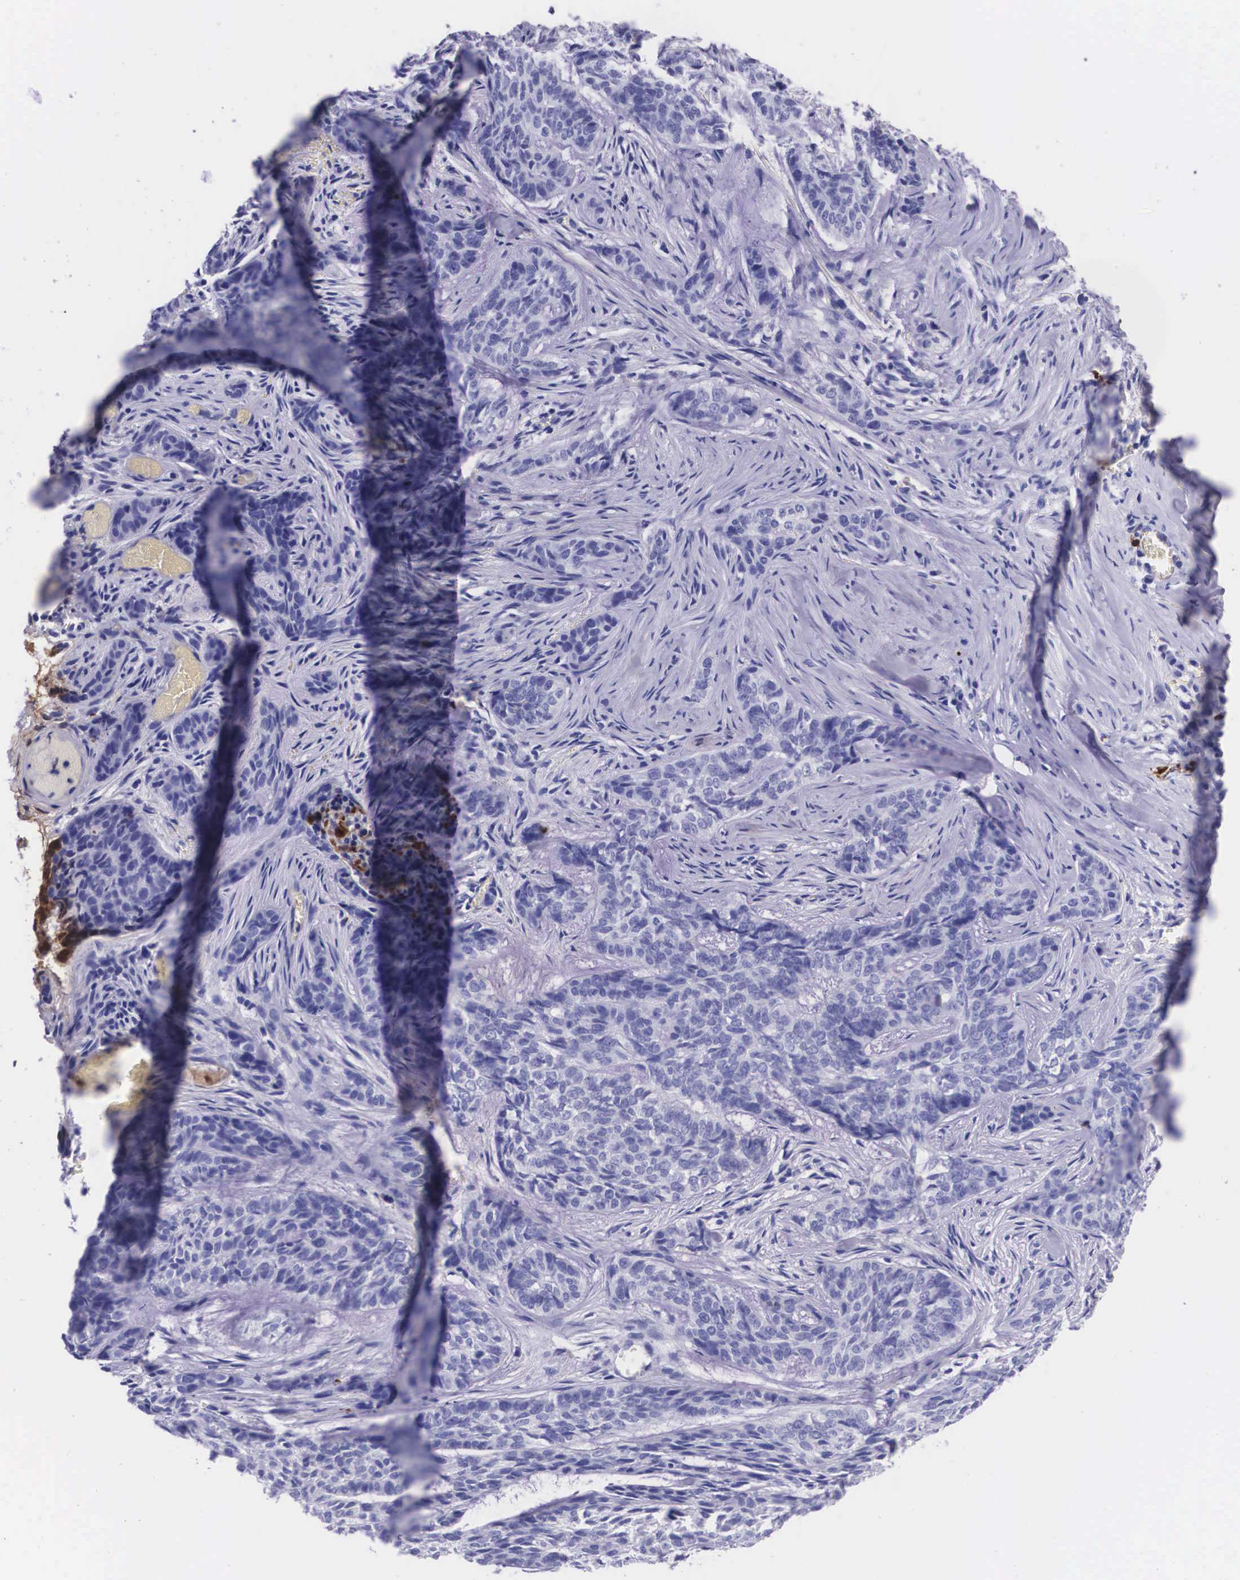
{"staining": {"intensity": "negative", "quantity": "none", "location": "none"}, "tissue": "skin cancer", "cell_type": "Tumor cells", "image_type": "cancer", "snomed": [{"axis": "morphology", "description": "Normal tissue, NOS"}, {"axis": "morphology", "description": "Basal cell carcinoma"}, {"axis": "topography", "description": "Skin"}], "caption": "Immunohistochemistry histopathology image of skin cancer (basal cell carcinoma) stained for a protein (brown), which demonstrates no staining in tumor cells. The staining is performed using DAB (3,3'-diaminobenzidine) brown chromogen with nuclei counter-stained in using hematoxylin.", "gene": "PLG", "patient": {"sex": "female", "age": 65}}